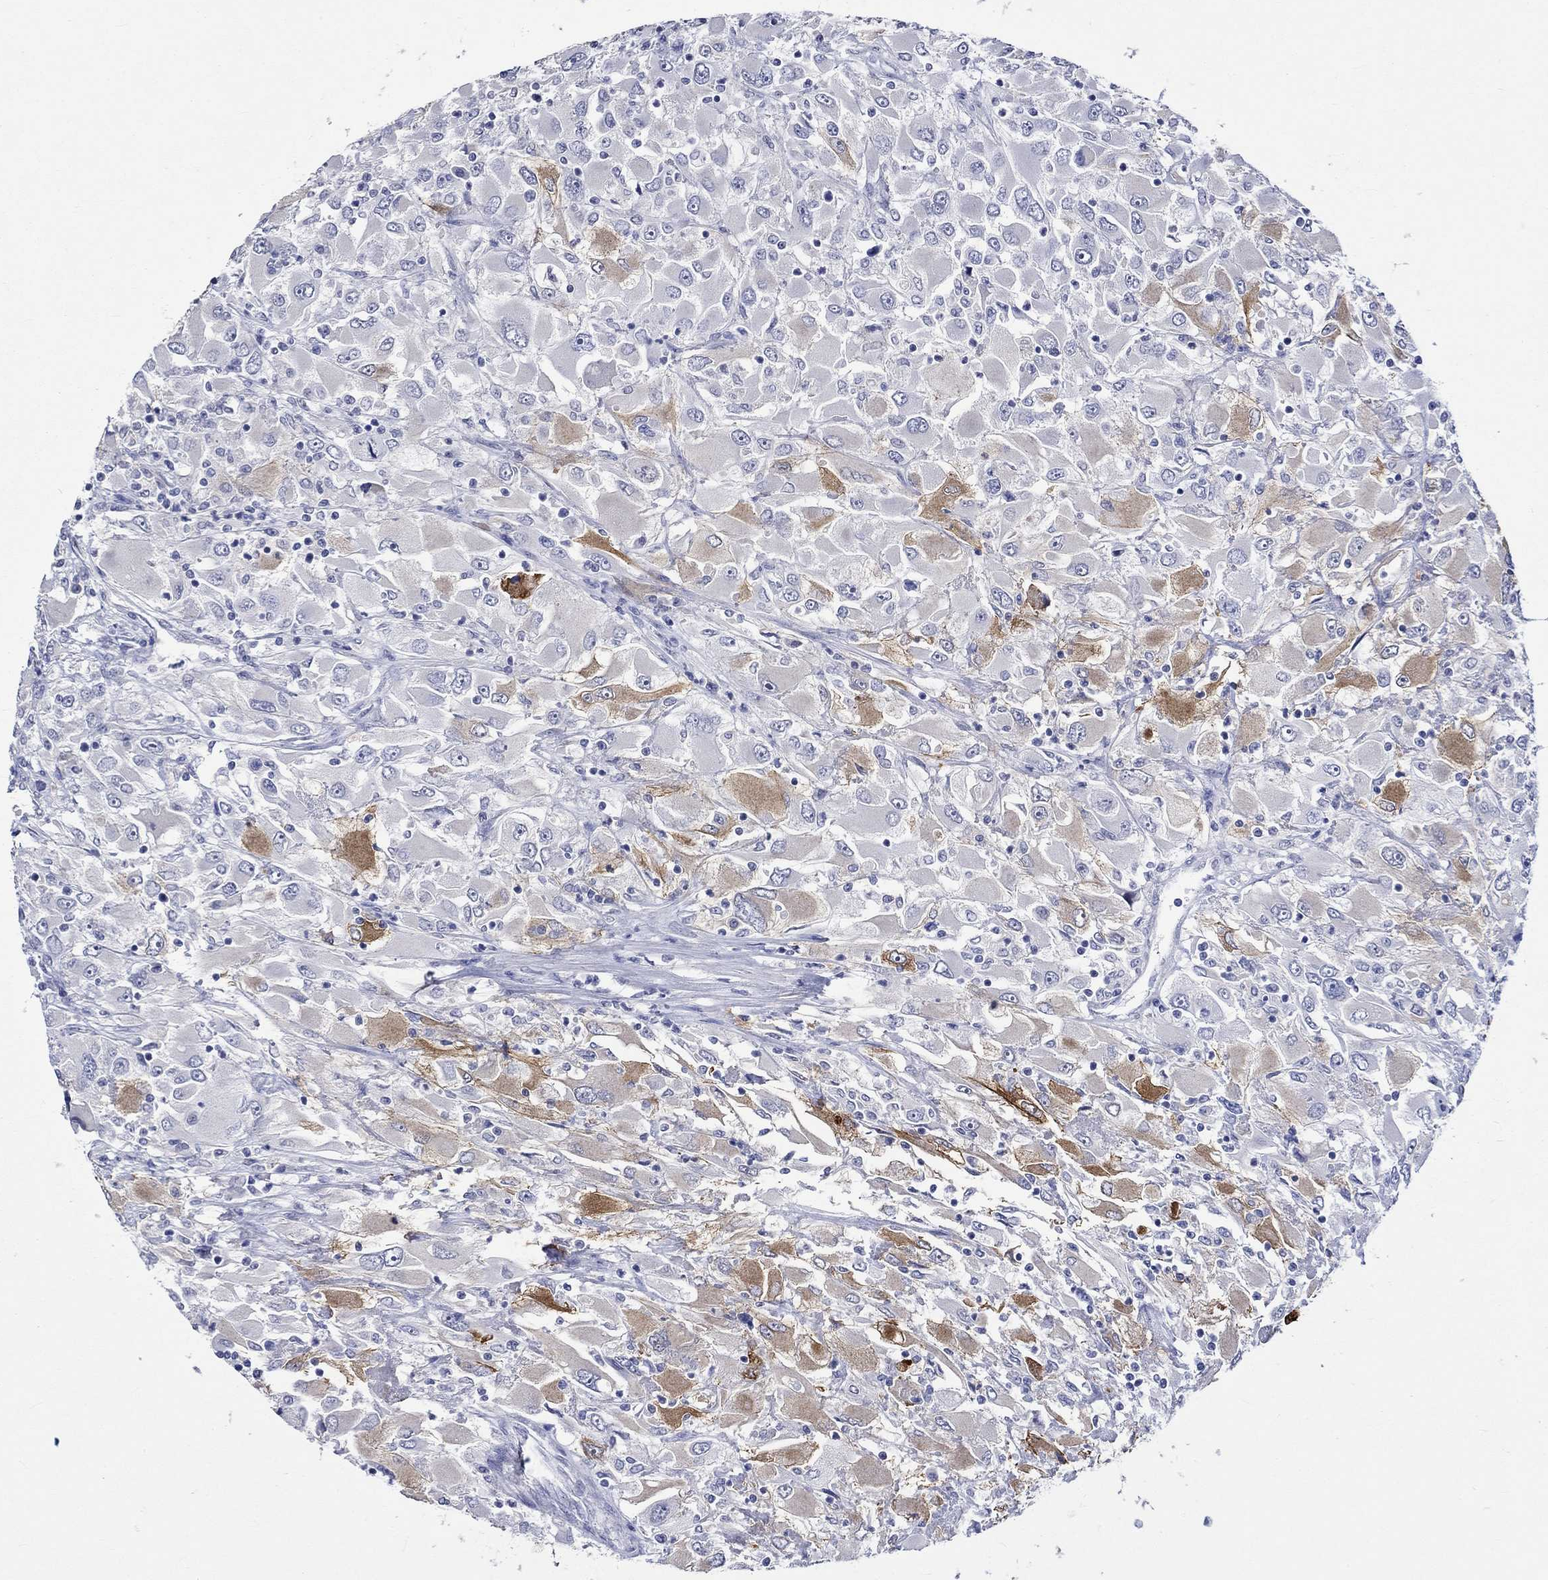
{"staining": {"intensity": "strong", "quantity": "<25%", "location": "cytoplasmic/membranous"}, "tissue": "renal cancer", "cell_type": "Tumor cells", "image_type": "cancer", "snomed": [{"axis": "morphology", "description": "Adenocarcinoma, NOS"}, {"axis": "topography", "description": "Kidney"}], "caption": "Immunohistochemical staining of human adenocarcinoma (renal) reveals strong cytoplasmic/membranous protein expression in about <25% of tumor cells.", "gene": "CRYAB", "patient": {"sex": "female", "age": 52}}